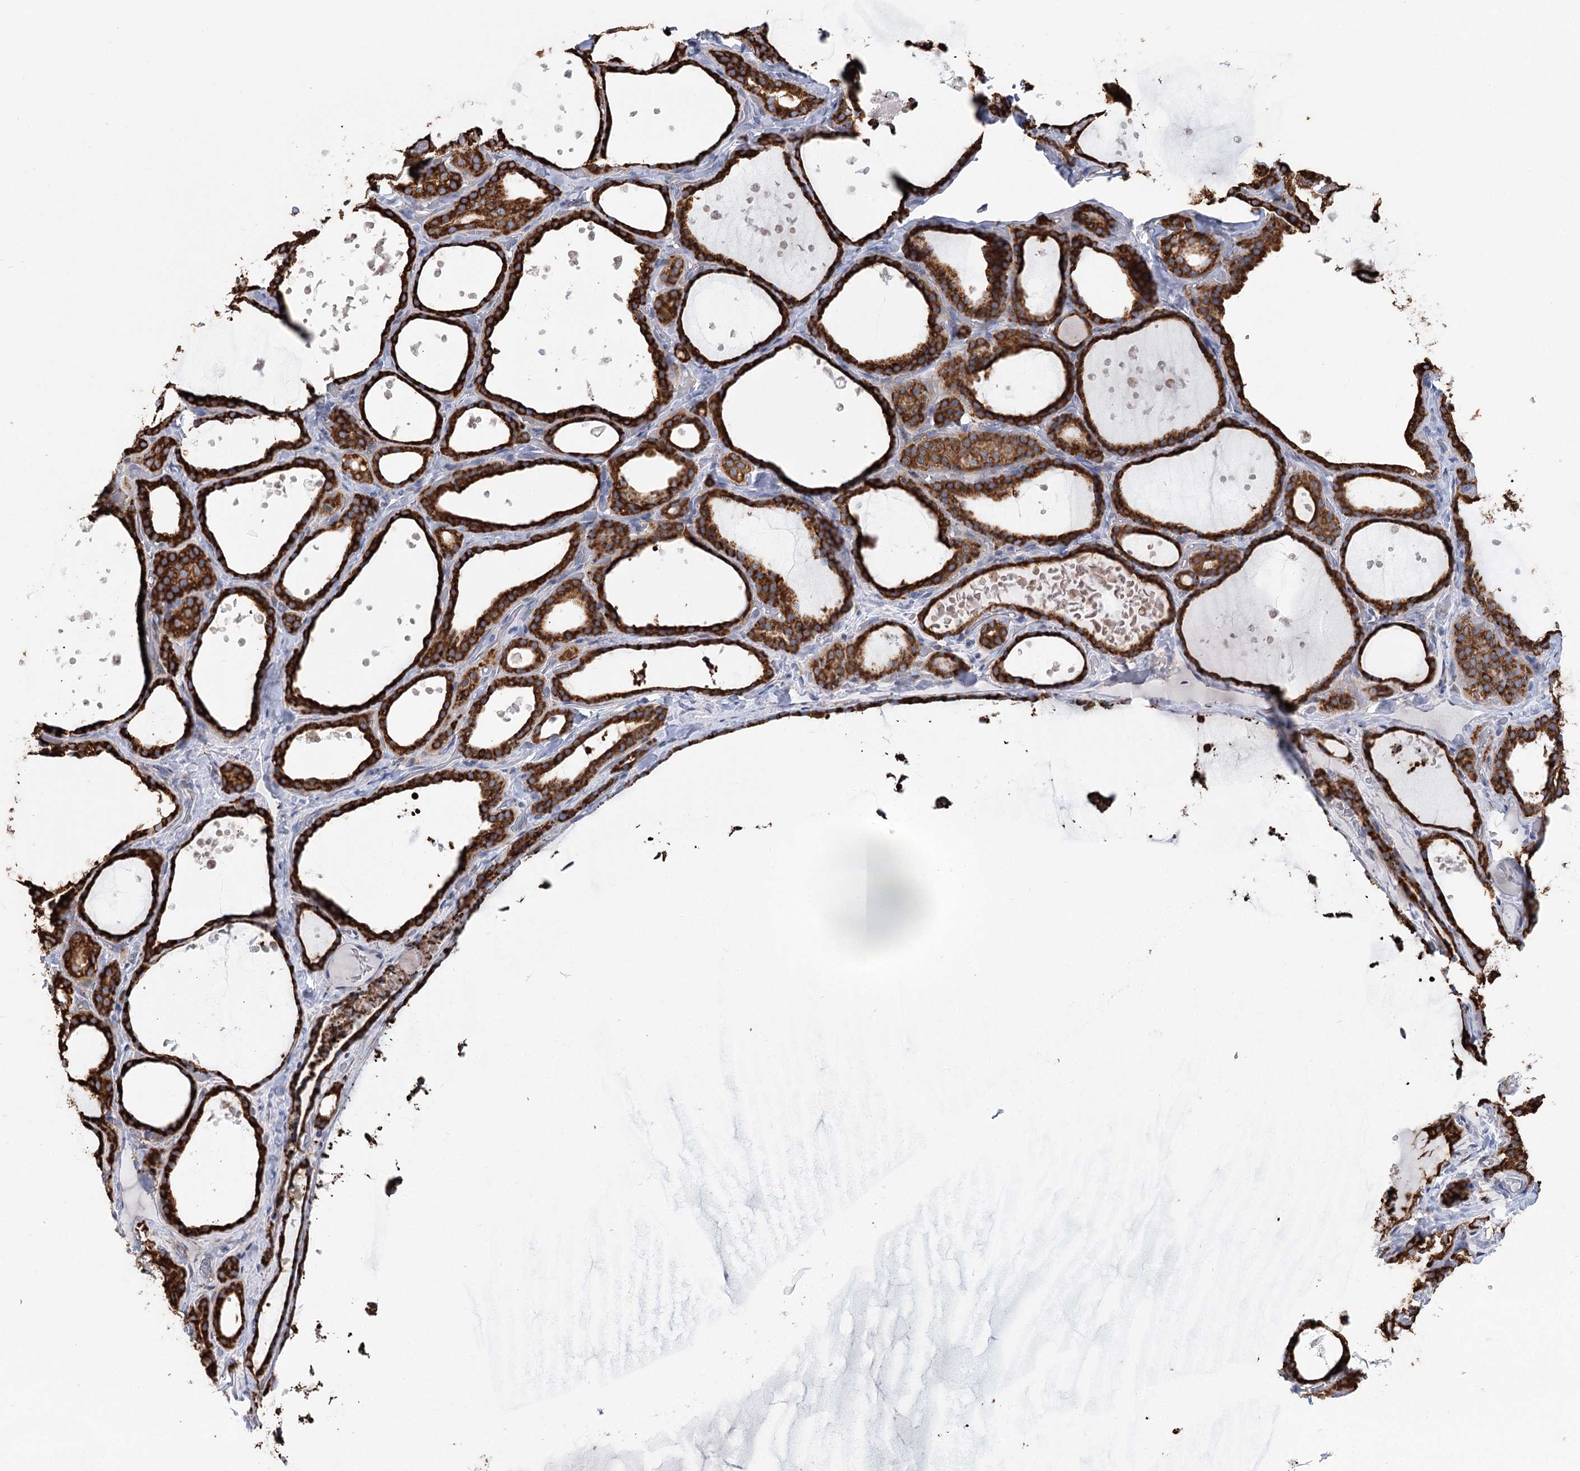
{"staining": {"intensity": "strong", "quantity": ">75%", "location": "cytoplasmic/membranous"}, "tissue": "thyroid gland", "cell_type": "Glandular cells", "image_type": "normal", "snomed": [{"axis": "morphology", "description": "Normal tissue, NOS"}, {"axis": "topography", "description": "Thyroid gland"}], "caption": "IHC micrograph of normal human thyroid gland stained for a protein (brown), which reveals high levels of strong cytoplasmic/membranous staining in about >75% of glandular cells.", "gene": "METTL24", "patient": {"sex": "female", "age": 44}}